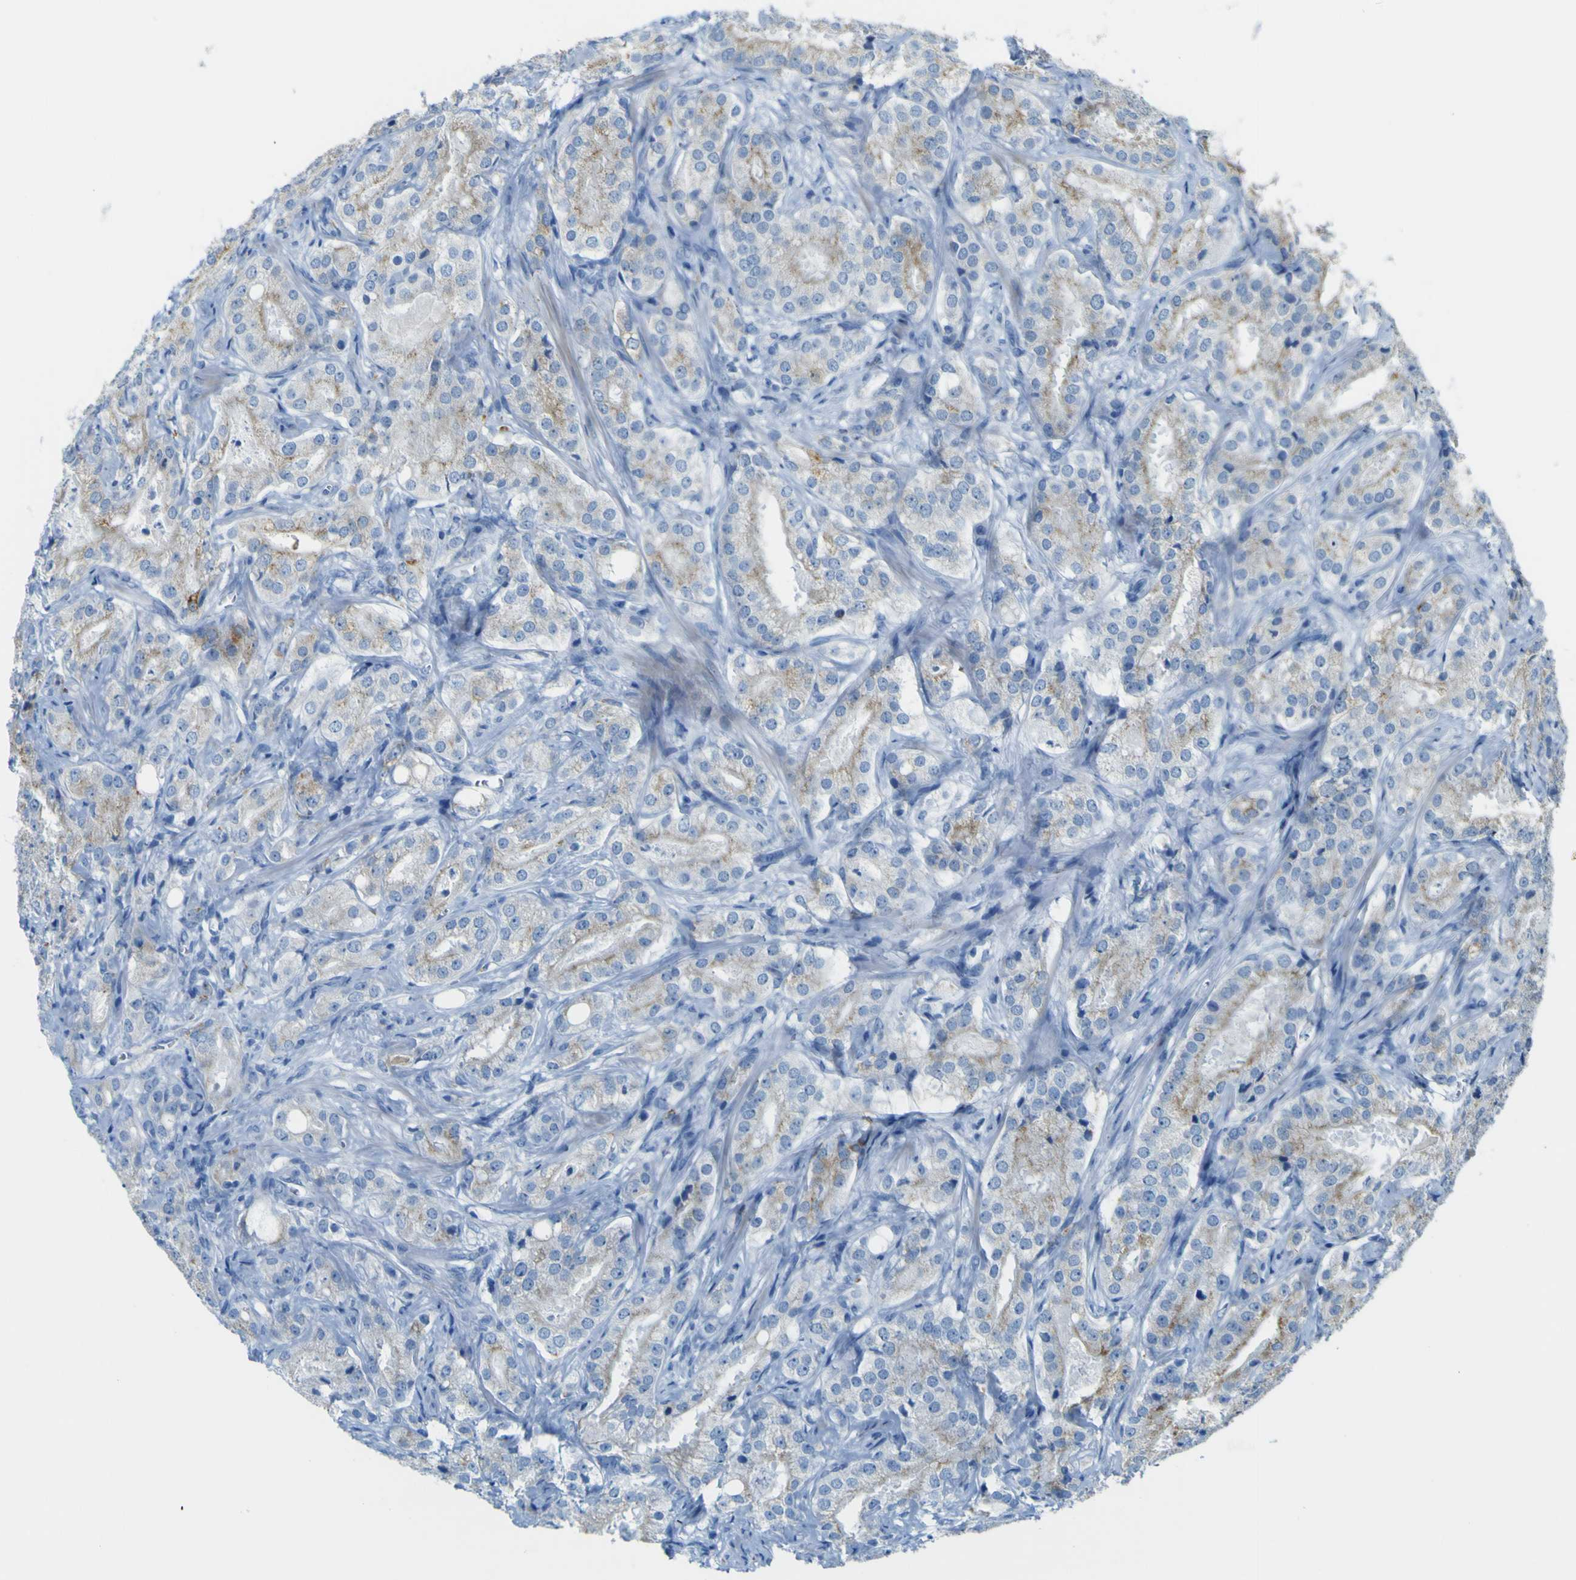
{"staining": {"intensity": "weak", "quantity": ">75%", "location": "cytoplasmic/membranous"}, "tissue": "prostate cancer", "cell_type": "Tumor cells", "image_type": "cancer", "snomed": [{"axis": "morphology", "description": "Adenocarcinoma, High grade"}, {"axis": "topography", "description": "Prostate"}], "caption": "This image demonstrates prostate adenocarcinoma (high-grade) stained with immunohistochemistry (IHC) to label a protein in brown. The cytoplasmic/membranous of tumor cells show weak positivity for the protein. Nuclei are counter-stained blue.", "gene": "ACSL1", "patient": {"sex": "male", "age": 64}}